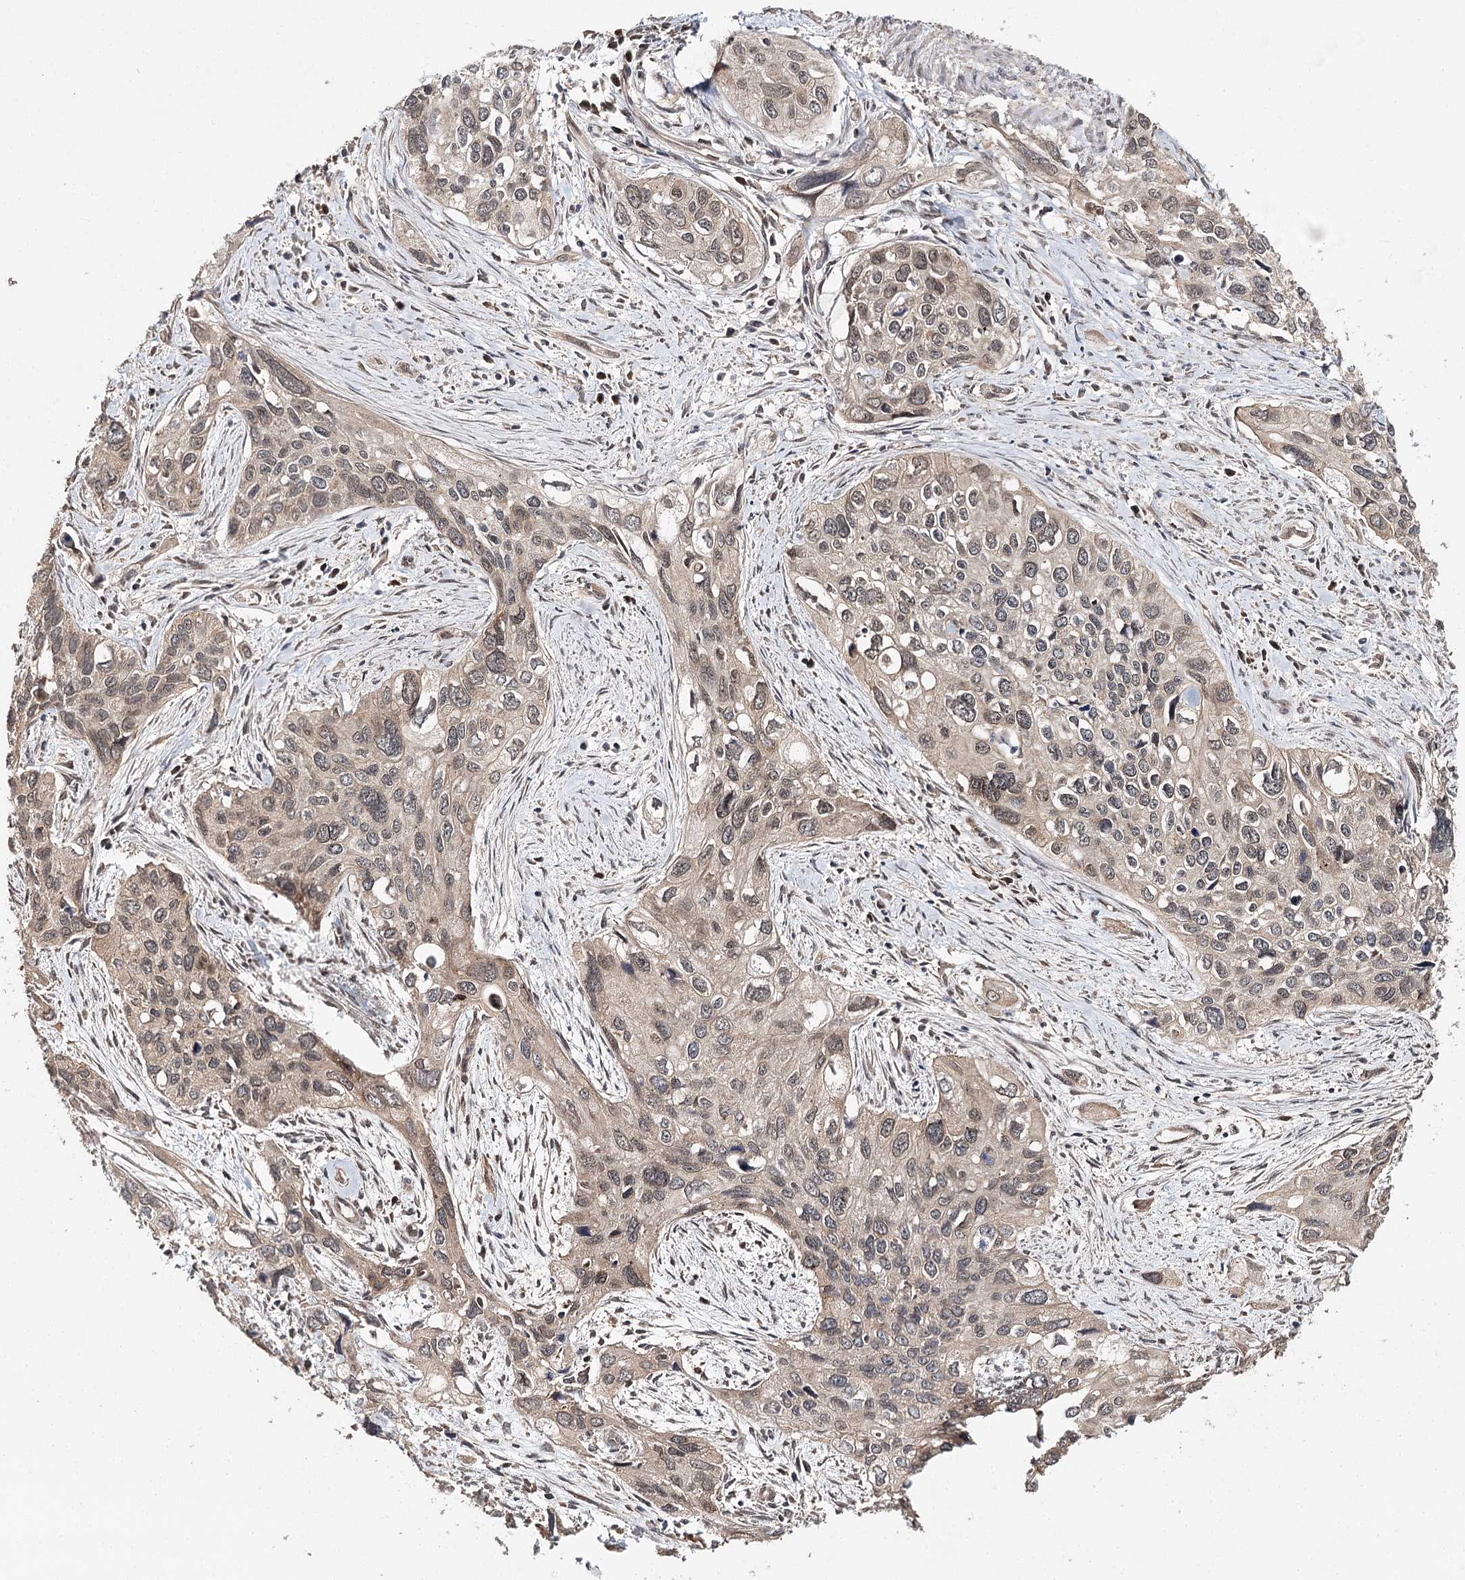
{"staining": {"intensity": "weak", "quantity": ">75%", "location": "cytoplasmic/membranous"}, "tissue": "cervical cancer", "cell_type": "Tumor cells", "image_type": "cancer", "snomed": [{"axis": "morphology", "description": "Squamous cell carcinoma, NOS"}, {"axis": "topography", "description": "Cervix"}], "caption": "Weak cytoplasmic/membranous protein expression is appreciated in approximately >75% of tumor cells in cervical cancer. (DAB IHC with brightfield microscopy, high magnification).", "gene": "NOPCHAP1", "patient": {"sex": "female", "age": 55}}